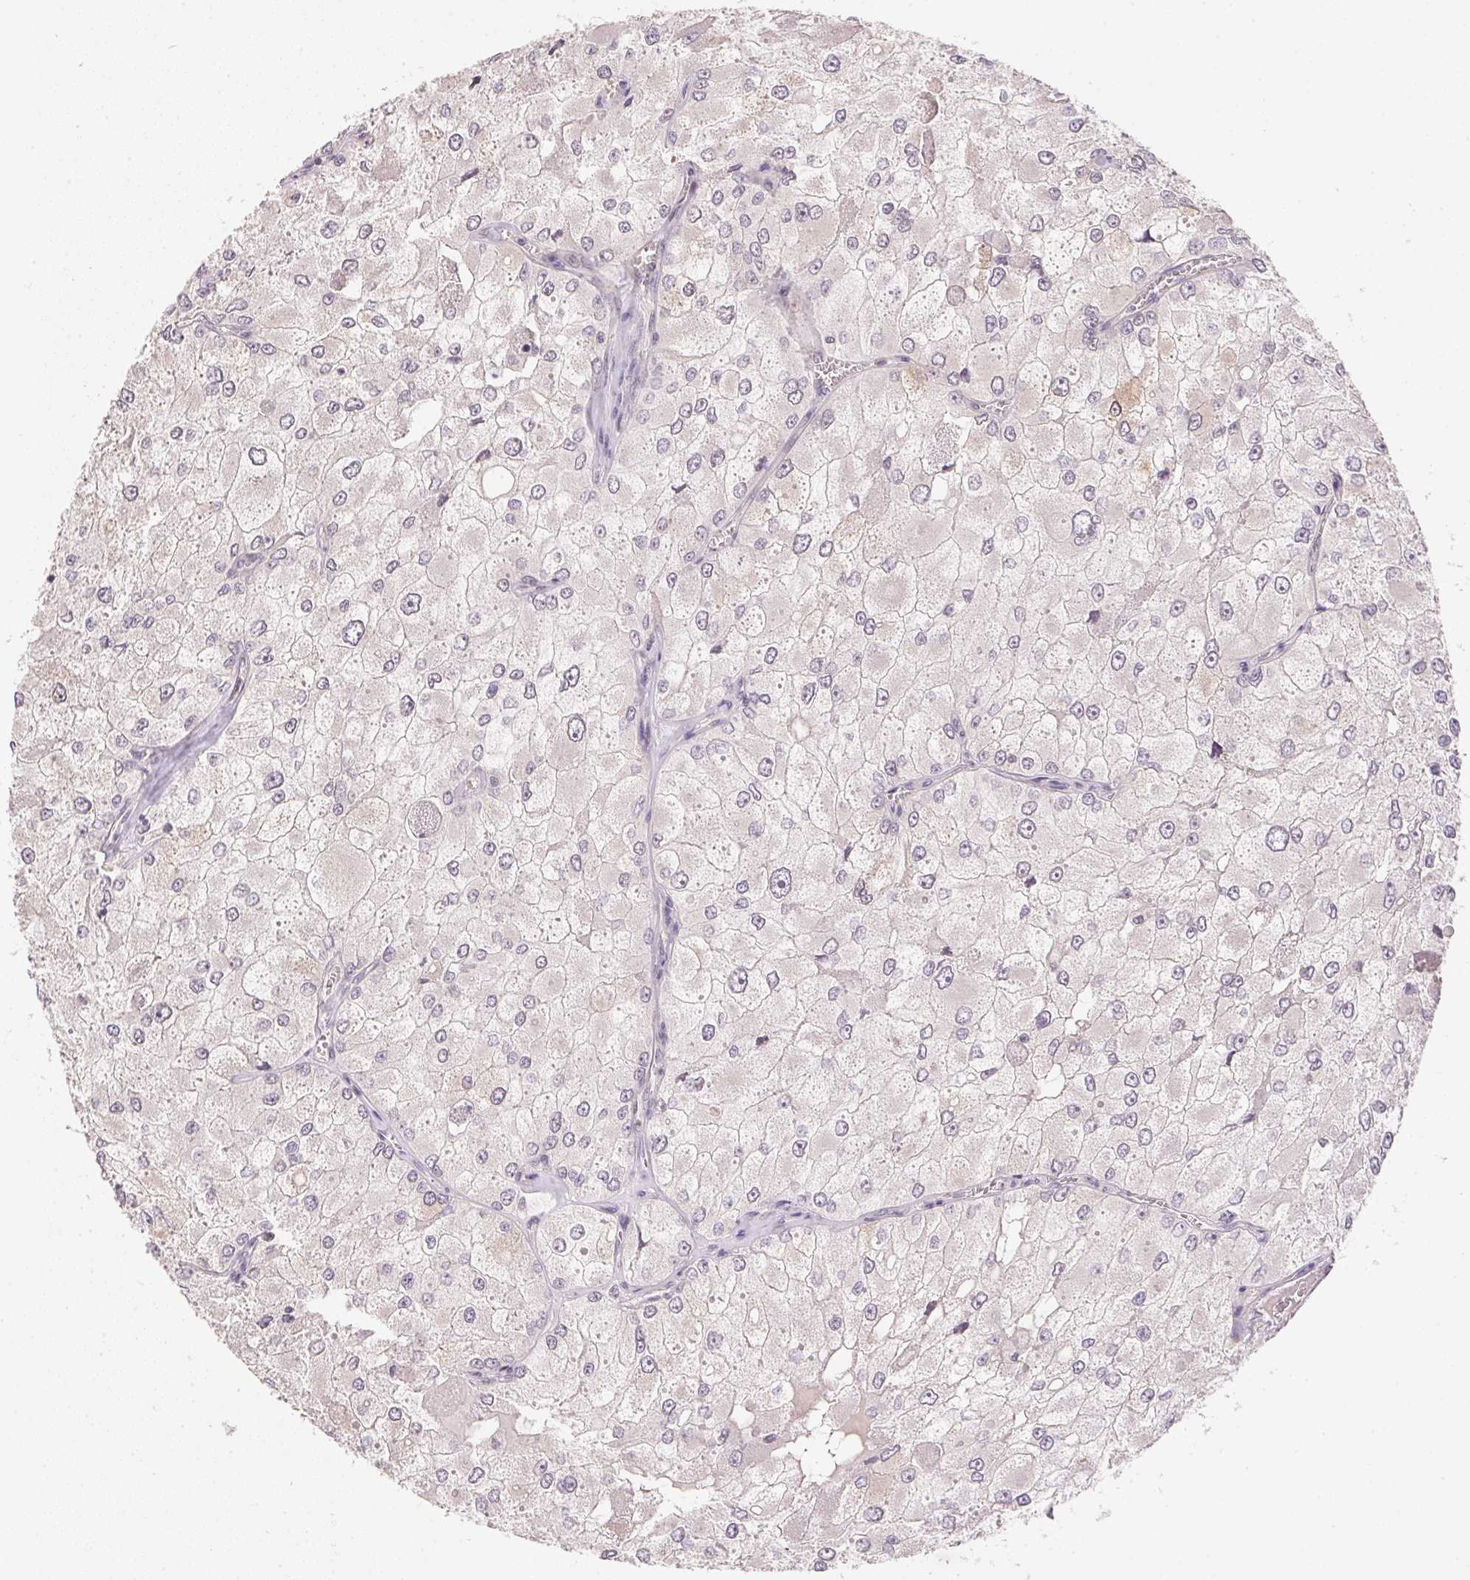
{"staining": {"intensity": "negative", "quantity": "none", "location": "none"}, "tissue": "renal cancer", "cell_type": "Tumor cells", "image_type": "cancer", "snomed": [{"axis": "morphology", "description": "Adenocarcinoma, NOS"}, {"axis": "topography", "description": "Kidney"}], "caption": "A photomicrograph of renal cancer (adenocarcinoma) stained for a protein reveals no brown staining in tumor cells.", "gene": "DHCR24", "patient": {"sex": "female", "age": 70}}